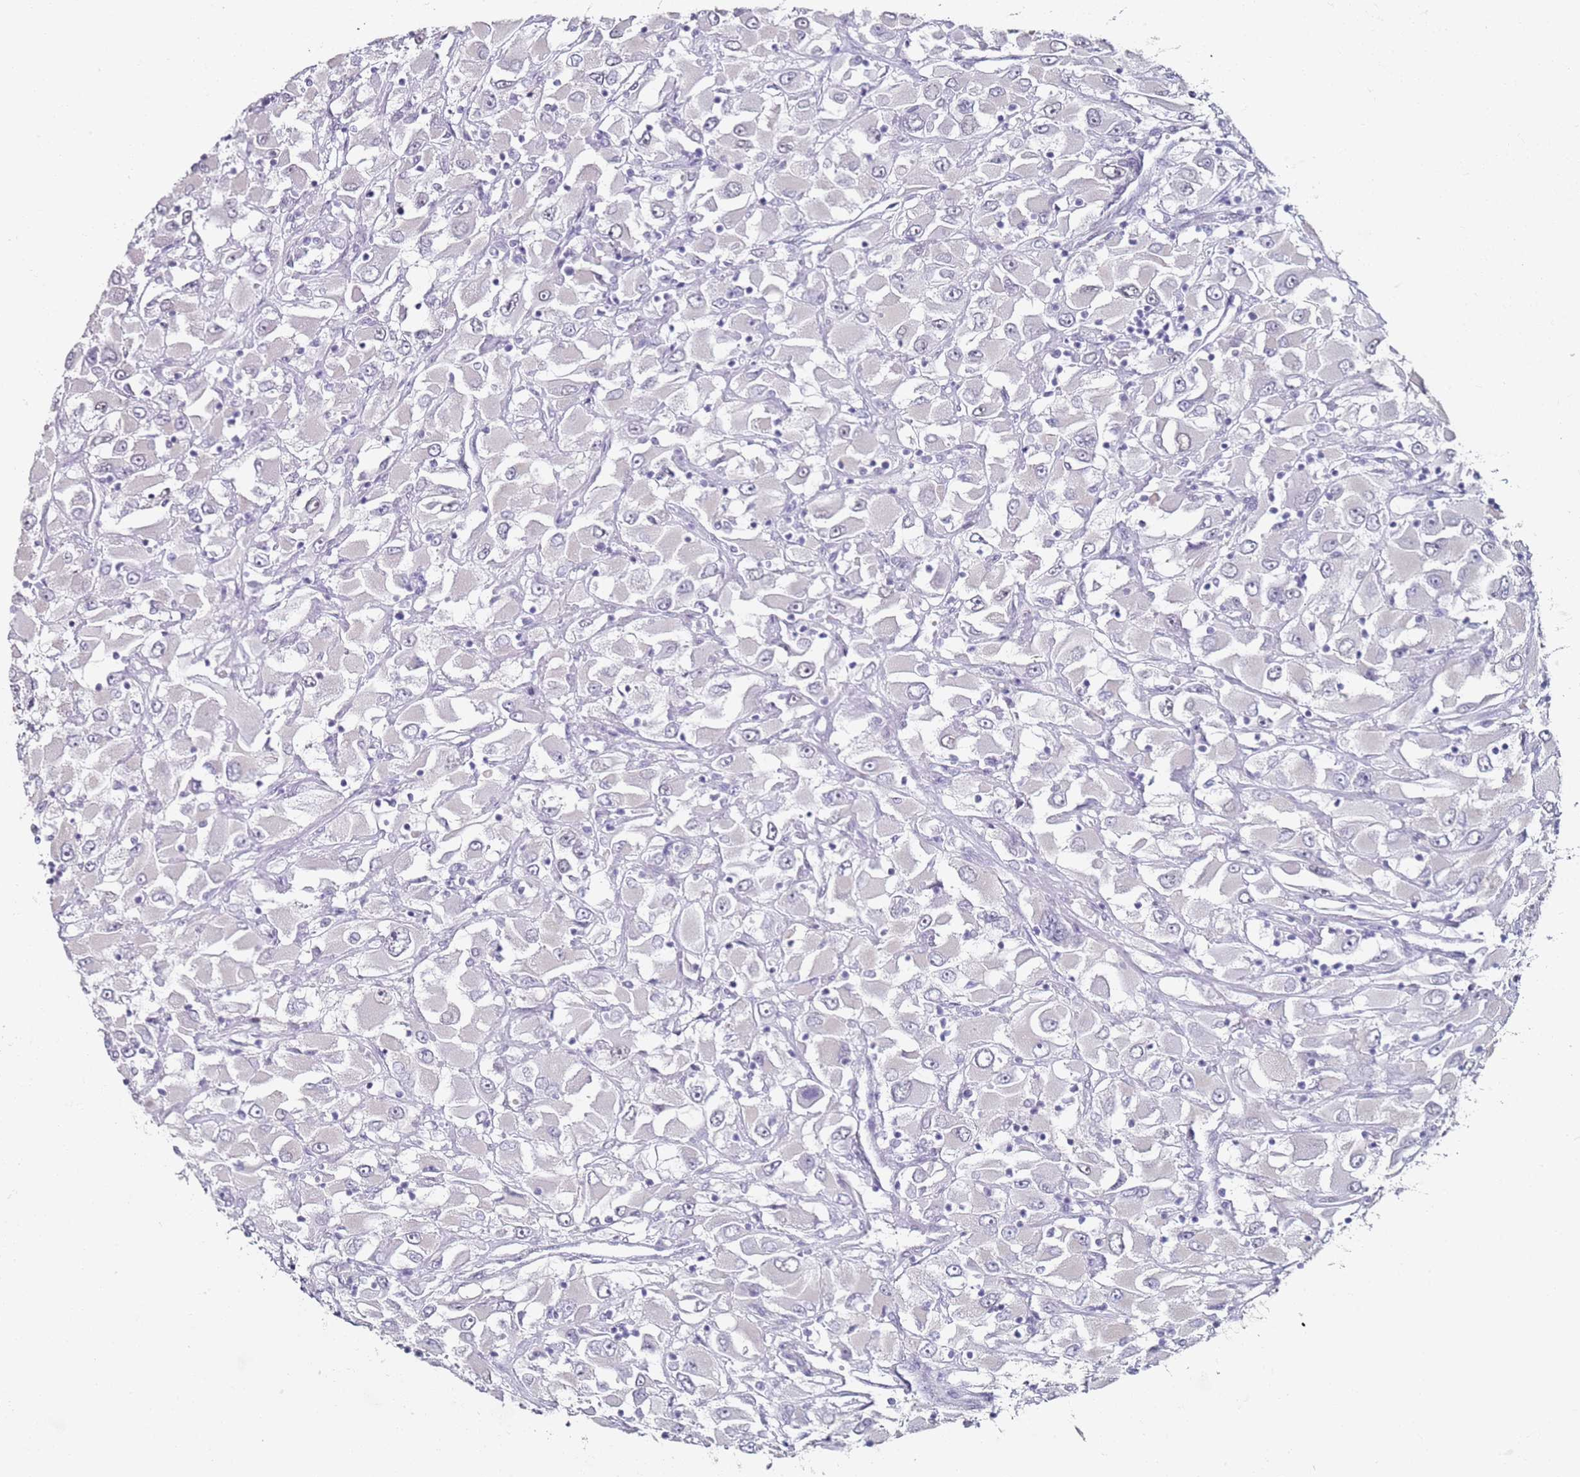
{"staining": {"intensity": "negative", "quantity": "none", "location": "none"}, "tissue": "renal cancer", "cell_type": "Tumor cells", "image_type": "cancer", "snomed": [{"axis": "morphology", "description": "Adenocarcinoma, NOS"}, {"axis": "topography", "description": "Kidney"}], "caption": "The image reveals no staining of tumor cells in renal cancer.", "gene": "DNAH11", "patient": {"sex": "female", "age": 52}}